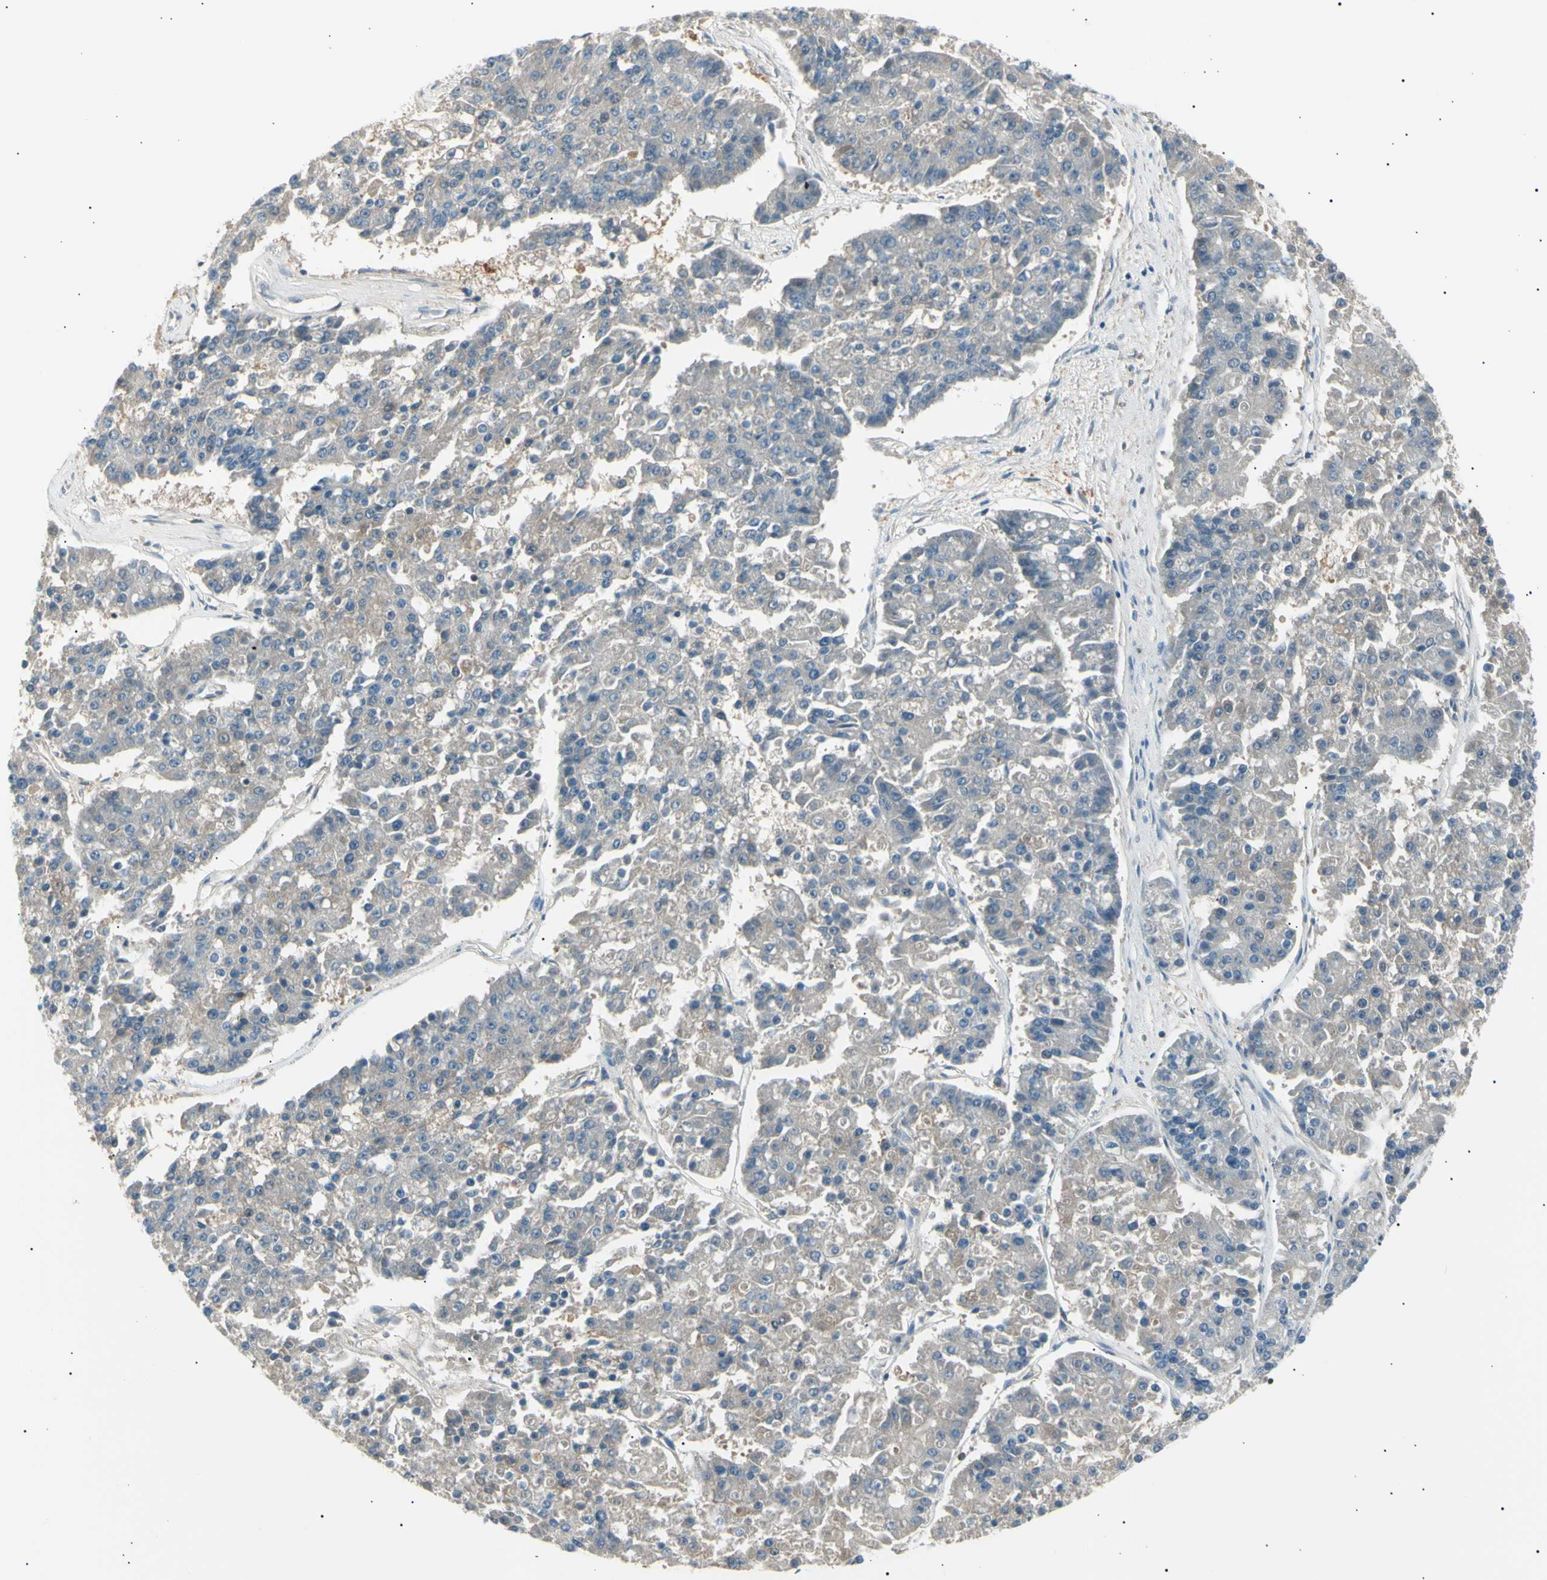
{"staining": {"intensity": "weak", "quantity": "<25%", "location": "cytoplasmic/membranous"}, "tissue": "pancreatic cancer", "cell_type": "Tumor cells", "image_type": "cancer", "snomed": [{"axis": "morphology", "description": "Adenocarcinoma, NOS"}, {"axis": "topography", "description": "Pancreas"}], "caption": "High magnification brightfield microscopy of adenocarcinoma (pancreatic) stained with DAB (brown) and counterstained with hematoxylin (blue): tumor cells show no significant positivity.", "gene": "LHPP", "patient": {"sex": "male", "age": 50}}